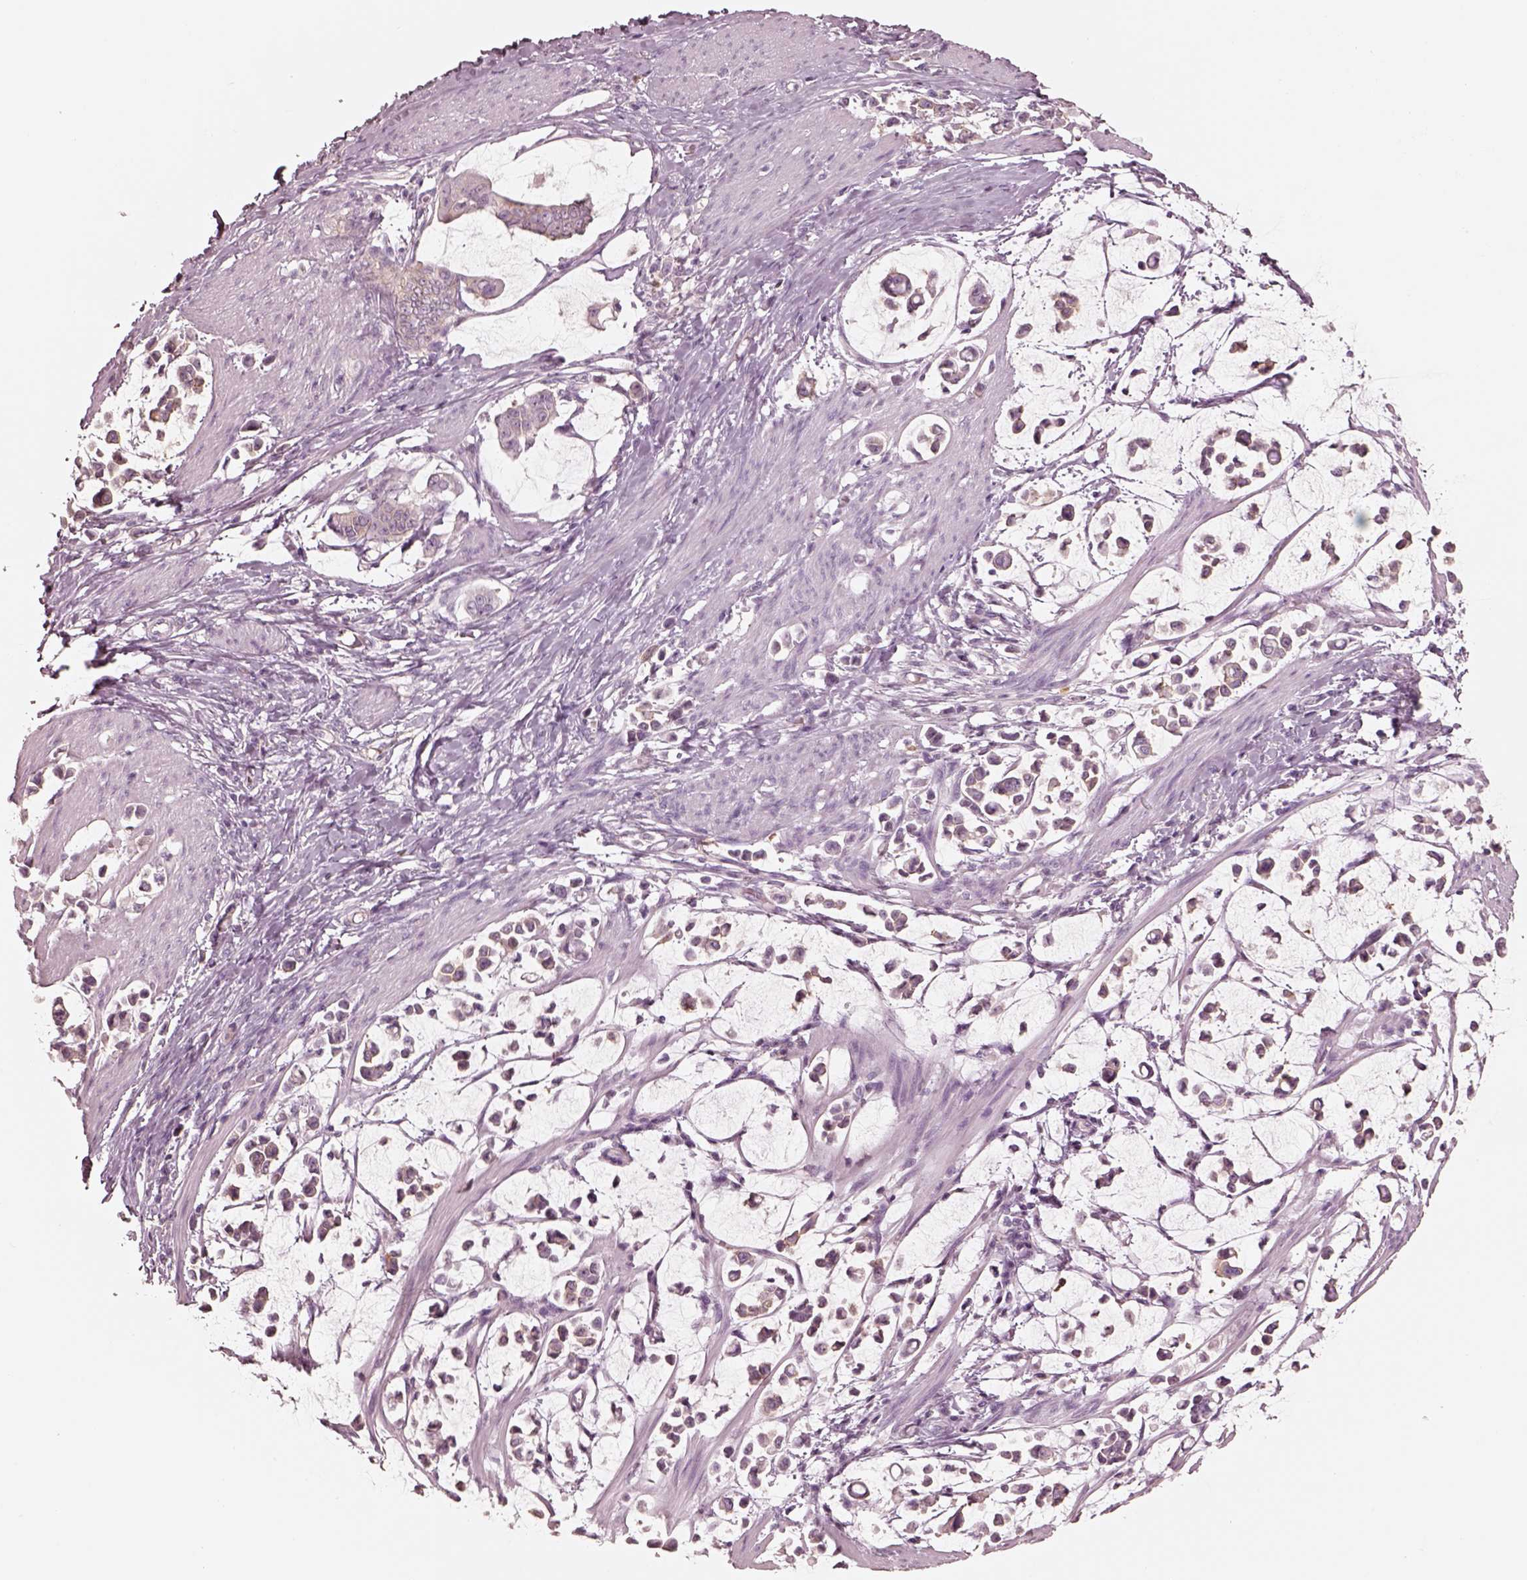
{"staining": {"intensity": "negative", "quantity": "none", "location": "none"}, "tissue": "stomach cancer", "cell_type": "Tumor cells", "image_type": "cancer", "snomed": [{"axis": "morphology", "description": "Adenocarcinoma, NOS"}, {"axis": "topography", "description": "Stomach"}], "caption": "Immunohistochemistry (IHC) image of stomach cancer (adenocarcinoma) stained for a protein (brown), which shows no positivity in tumor cells. Nuclei are stained in blue.", "gene": "GPRIN1", "patient": {"sex": "male", "age": 82}}